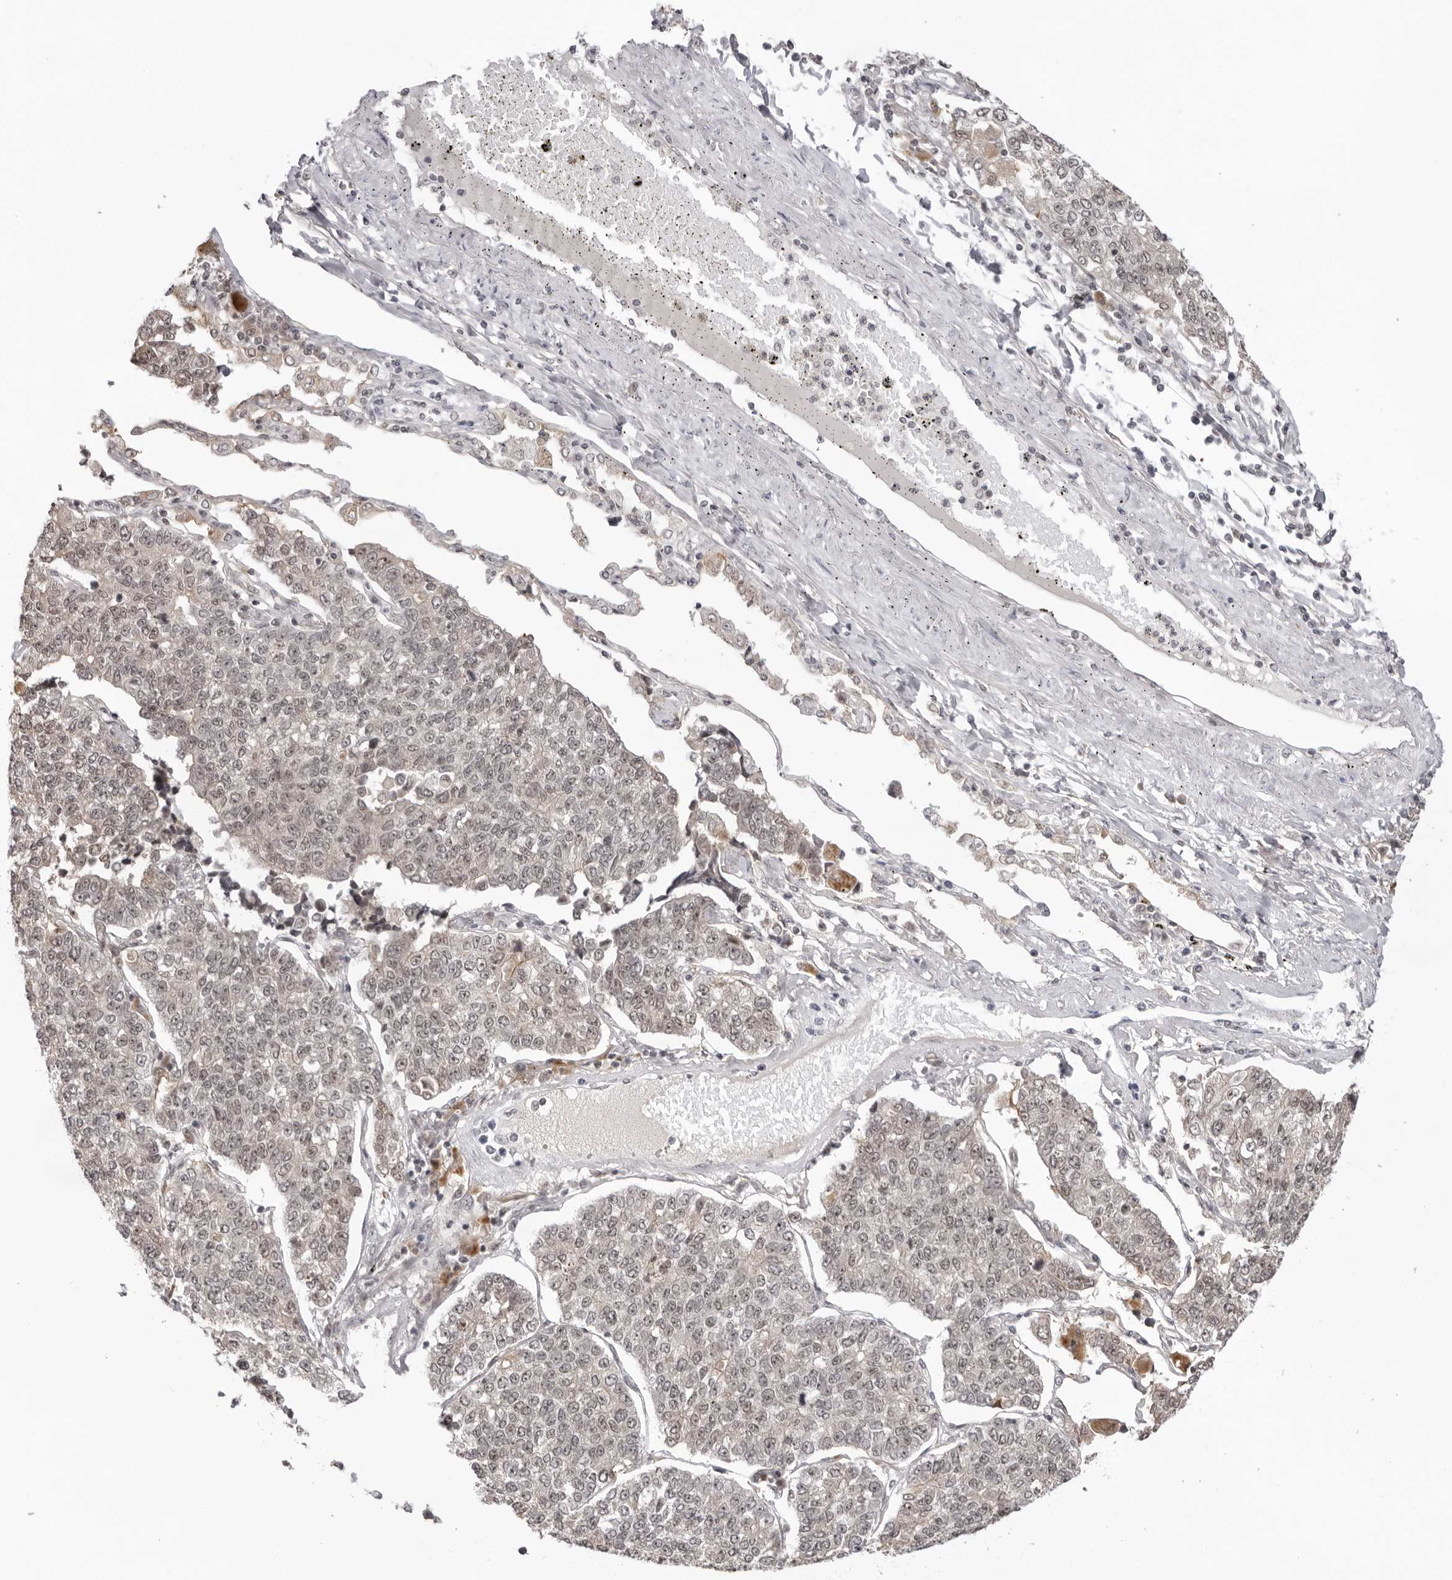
{"staining": {"intensity": "weak", "quantity": ">75%", "location": "nuclear"}, "tissue": "lung cancer", "cell_type": "Tumor cells", "image_type": "cancer", "snomed": [{"axis": "morphology", "description": "Adenocarcinoma, NOS"}, {"axis": "topography", "description": "Lung"}], "caption": "The photomicrograph shows a brown stain indicating the presence of a protein in the nuclear of tumor cells in adenocarcinoma (lung).", "gene": "EXOSC10", "patient": {"sex": "male", "age": 49}}